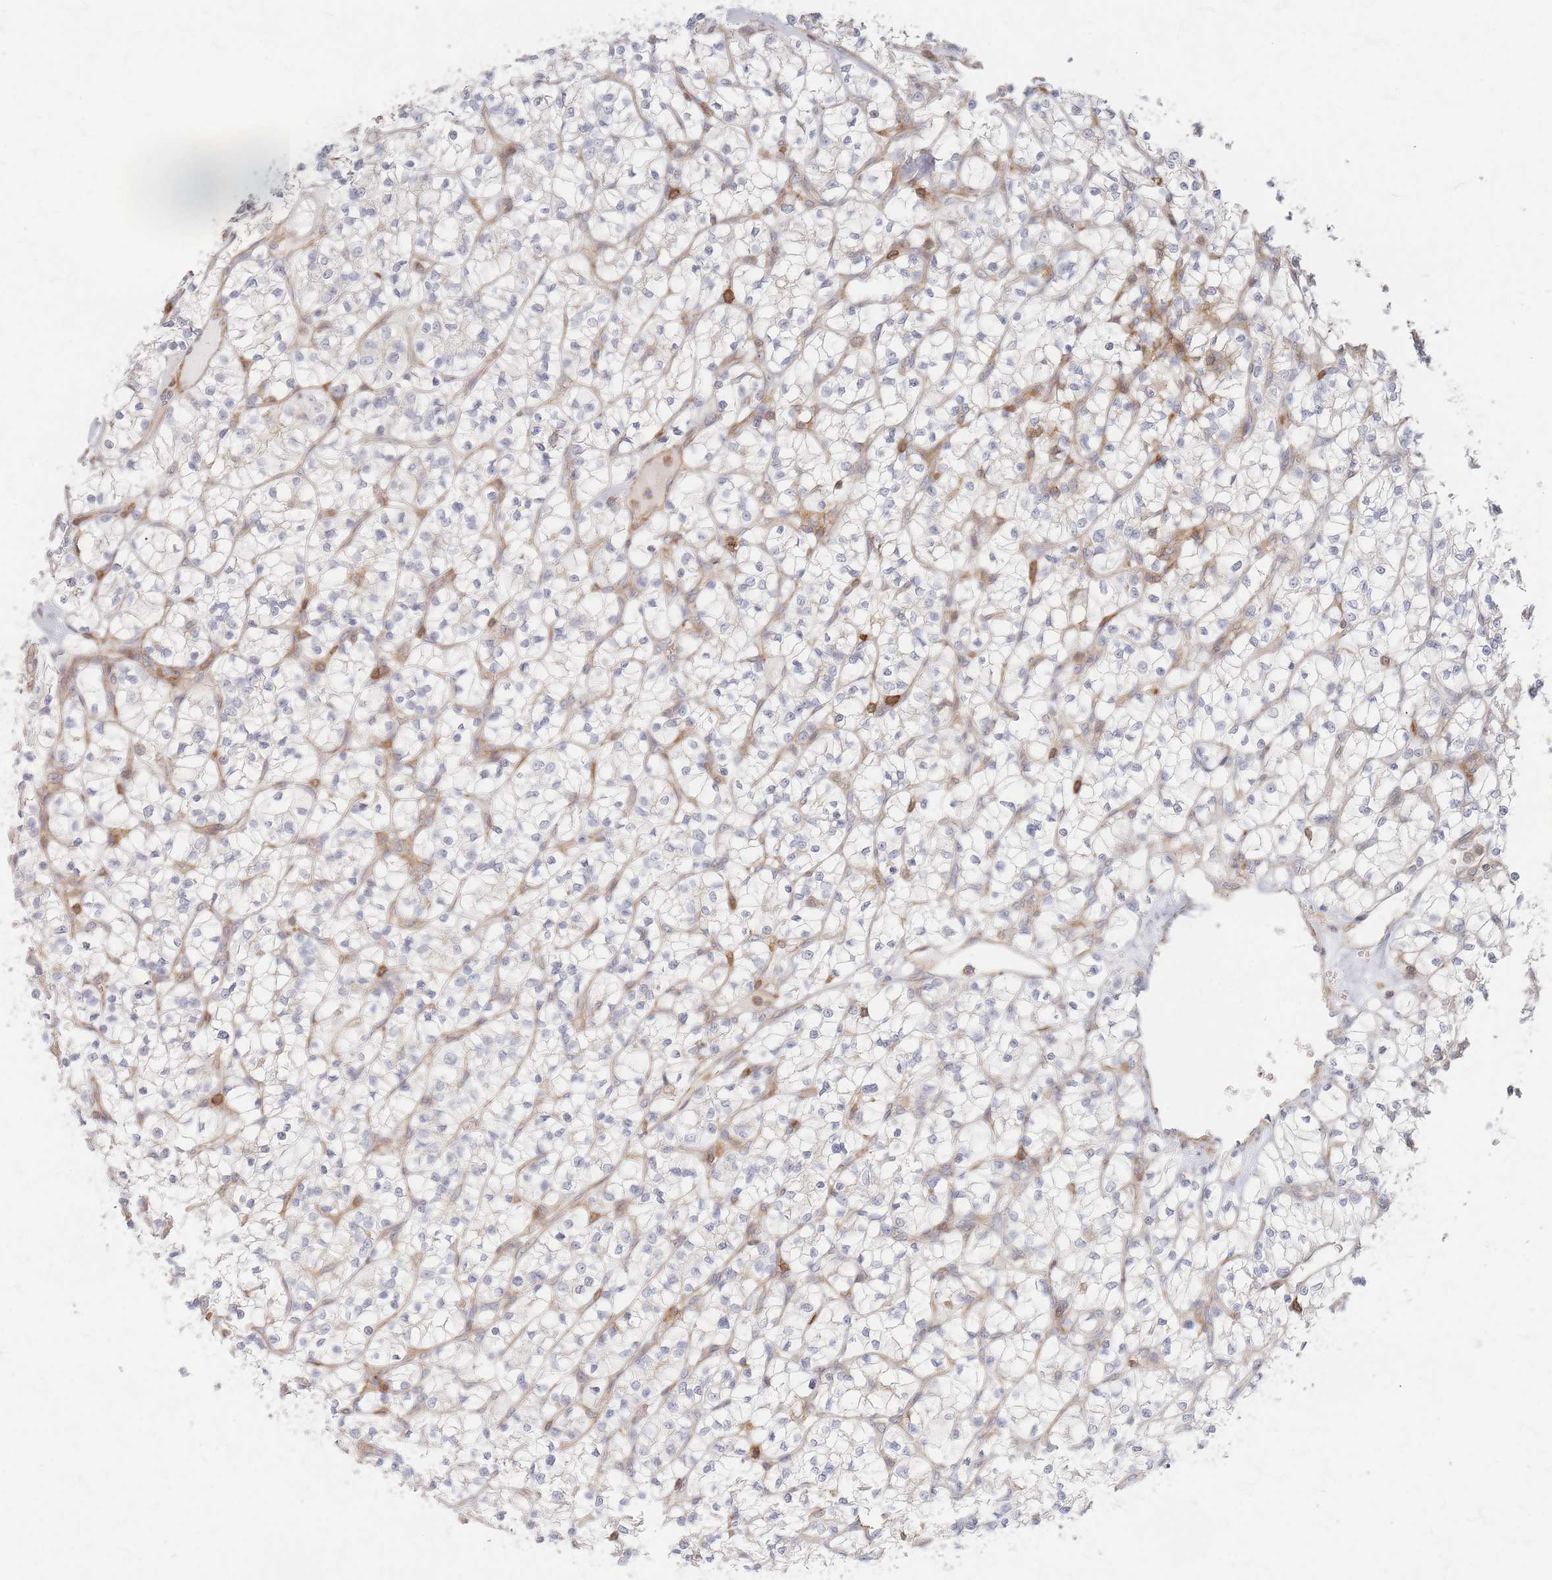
{"staining": {"intensity": "negative", "quantity": "none", "location": "none"}, "tissue": "renal cancer", "cell_type": "Tumor cells", "image_type": "cancer", "snomed": [{"axis": "morphology", "description": "Adenocarcinoma, NOS"}, {"axis": "topography", "description": "Kidney"}], "caption": "Micrograph shows no significant protein expression in tumor cells of renal adenocarcinoma.", "gene": "ZNF852", "patient": {"sex": "female", "age": 64}}